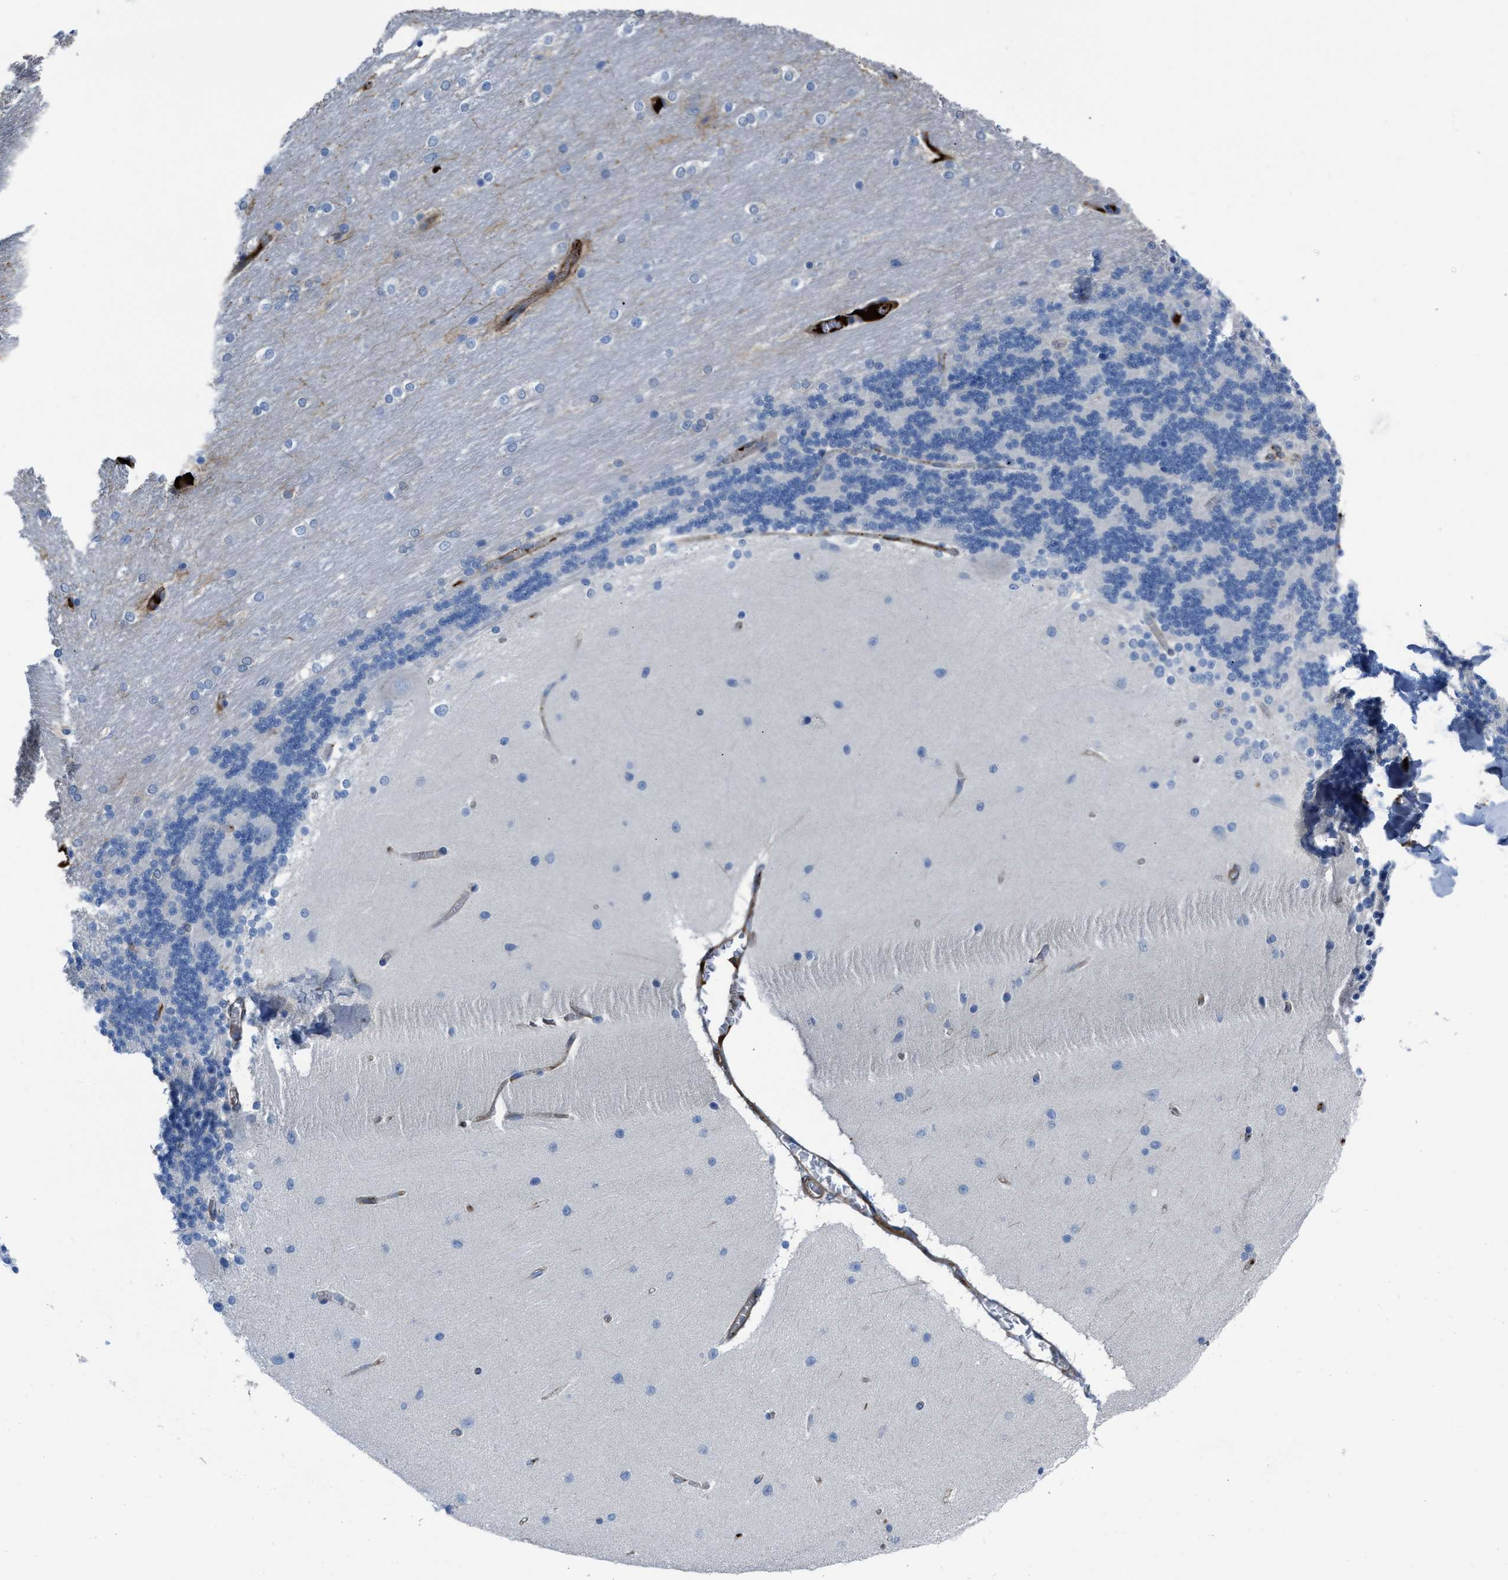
{"staining": {"intensity": "negative", "quantity": "none", "location": "none"}, "tissue": "cerebellum", "cell_type": "Cells in granular layer", "image_type": "normal", "snomed": [{"axis": "morphology", "description": "Normal tissue, NOS"}, {"axis": "topography", "description": "Cerebellum"}], "caption": "Human cerebellum stained for a protein using immunohistochemistry (IHC) exhibits no staining in cells in granular layer.", "gene": "TRIOBP", "patient": {"sex": "female", "age": 54}}